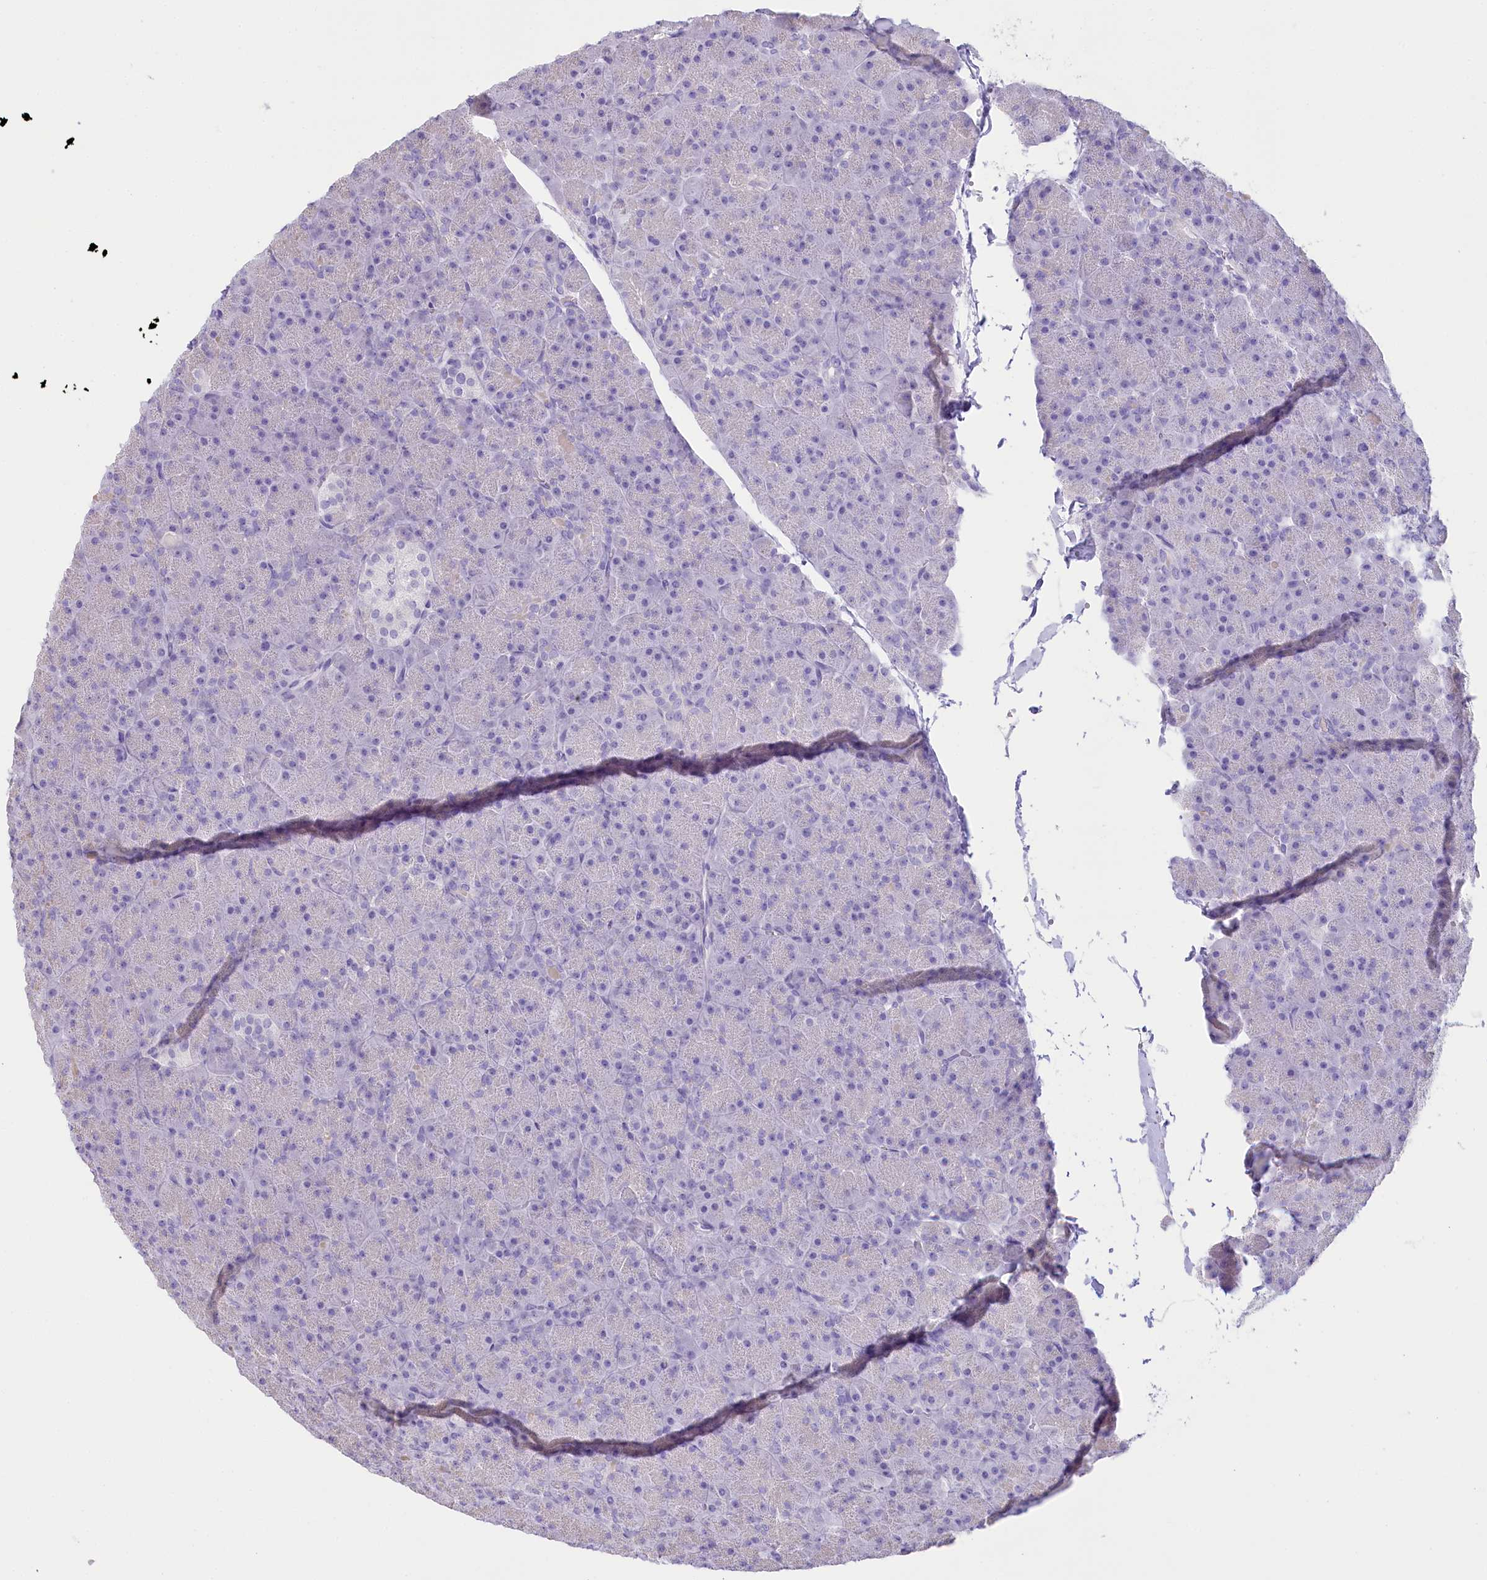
{"staining": {"intensity": "negative", "quantity": "none", "location": "none"}, "tissue": "pancreas", "cell_type": "Exocrine glandular cells", "image_type": "normal", "snomed": [{"axis": "morphology", "description": "Normal tissue, NOS"}, {"axis": "topography", "description": "Pancreas"}], "caption": "Protein analysis of benign pancreas demonstrates no significant positivity in exocrine glandular cells. (Brightfield microscopy of DAB (3,3'-diaminobenzidine) IHC at high magnification).", "gene": "MYOZ1", "patient": {"sex": "male", "age": 36}}